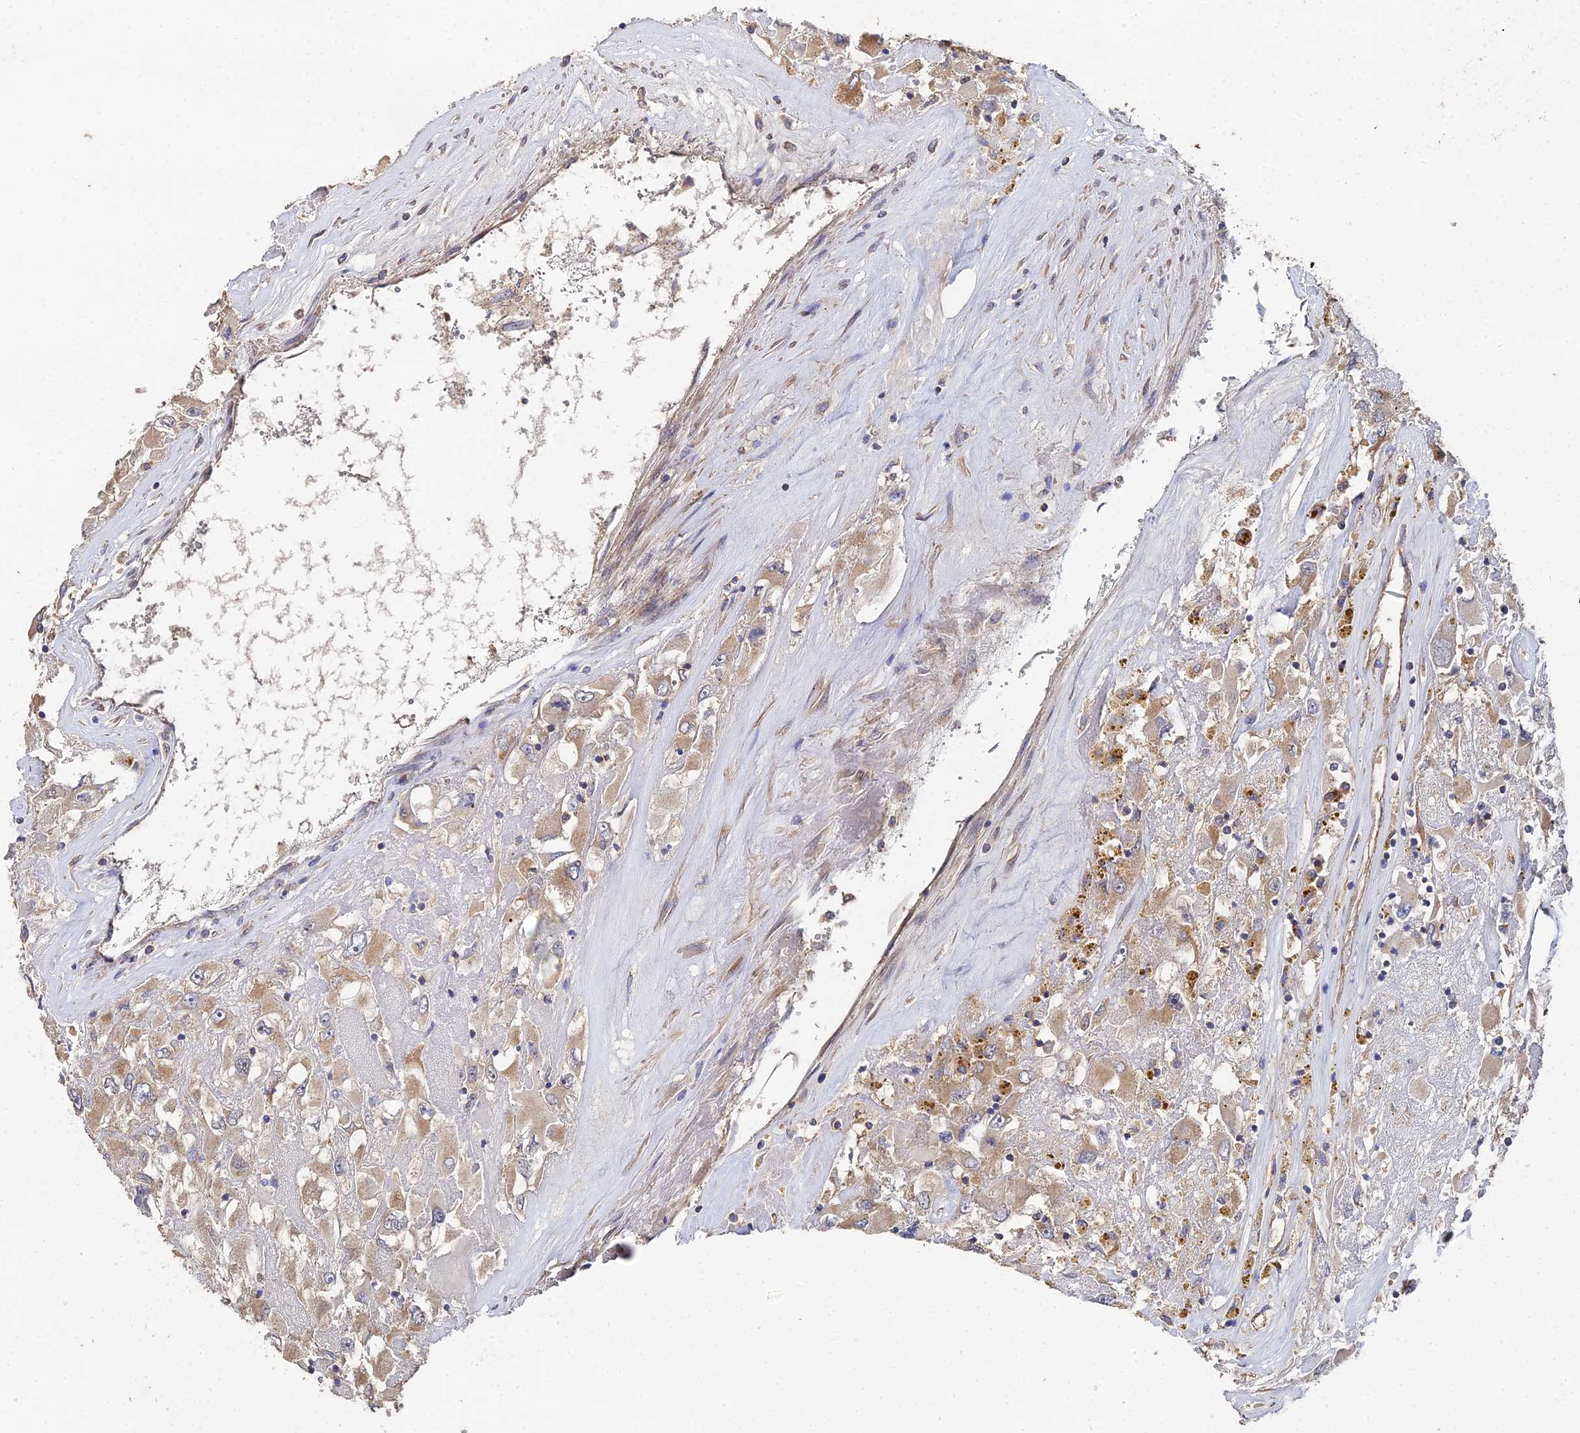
{"staining": {"intensity": "weak", "quantity": ">75%", "location": "cytoplasmic/membranous"}, "tissue": "renal cancer", "cell_type": "Tumor cells", "image_type": "cancer", "snomed": [{"axis": "morphology", "description": "Adenocarcinoma, NOS"}, {"axis": "topography", "description": "Kidney"}], "caption": "Weak cytoplasmic/membranous protein expression is seen in about >75% of tumor cells in renal cancer (adenocarcinoma).", "gene": "SPANXN4", "patient": {"sex": "female", "age": 52}}